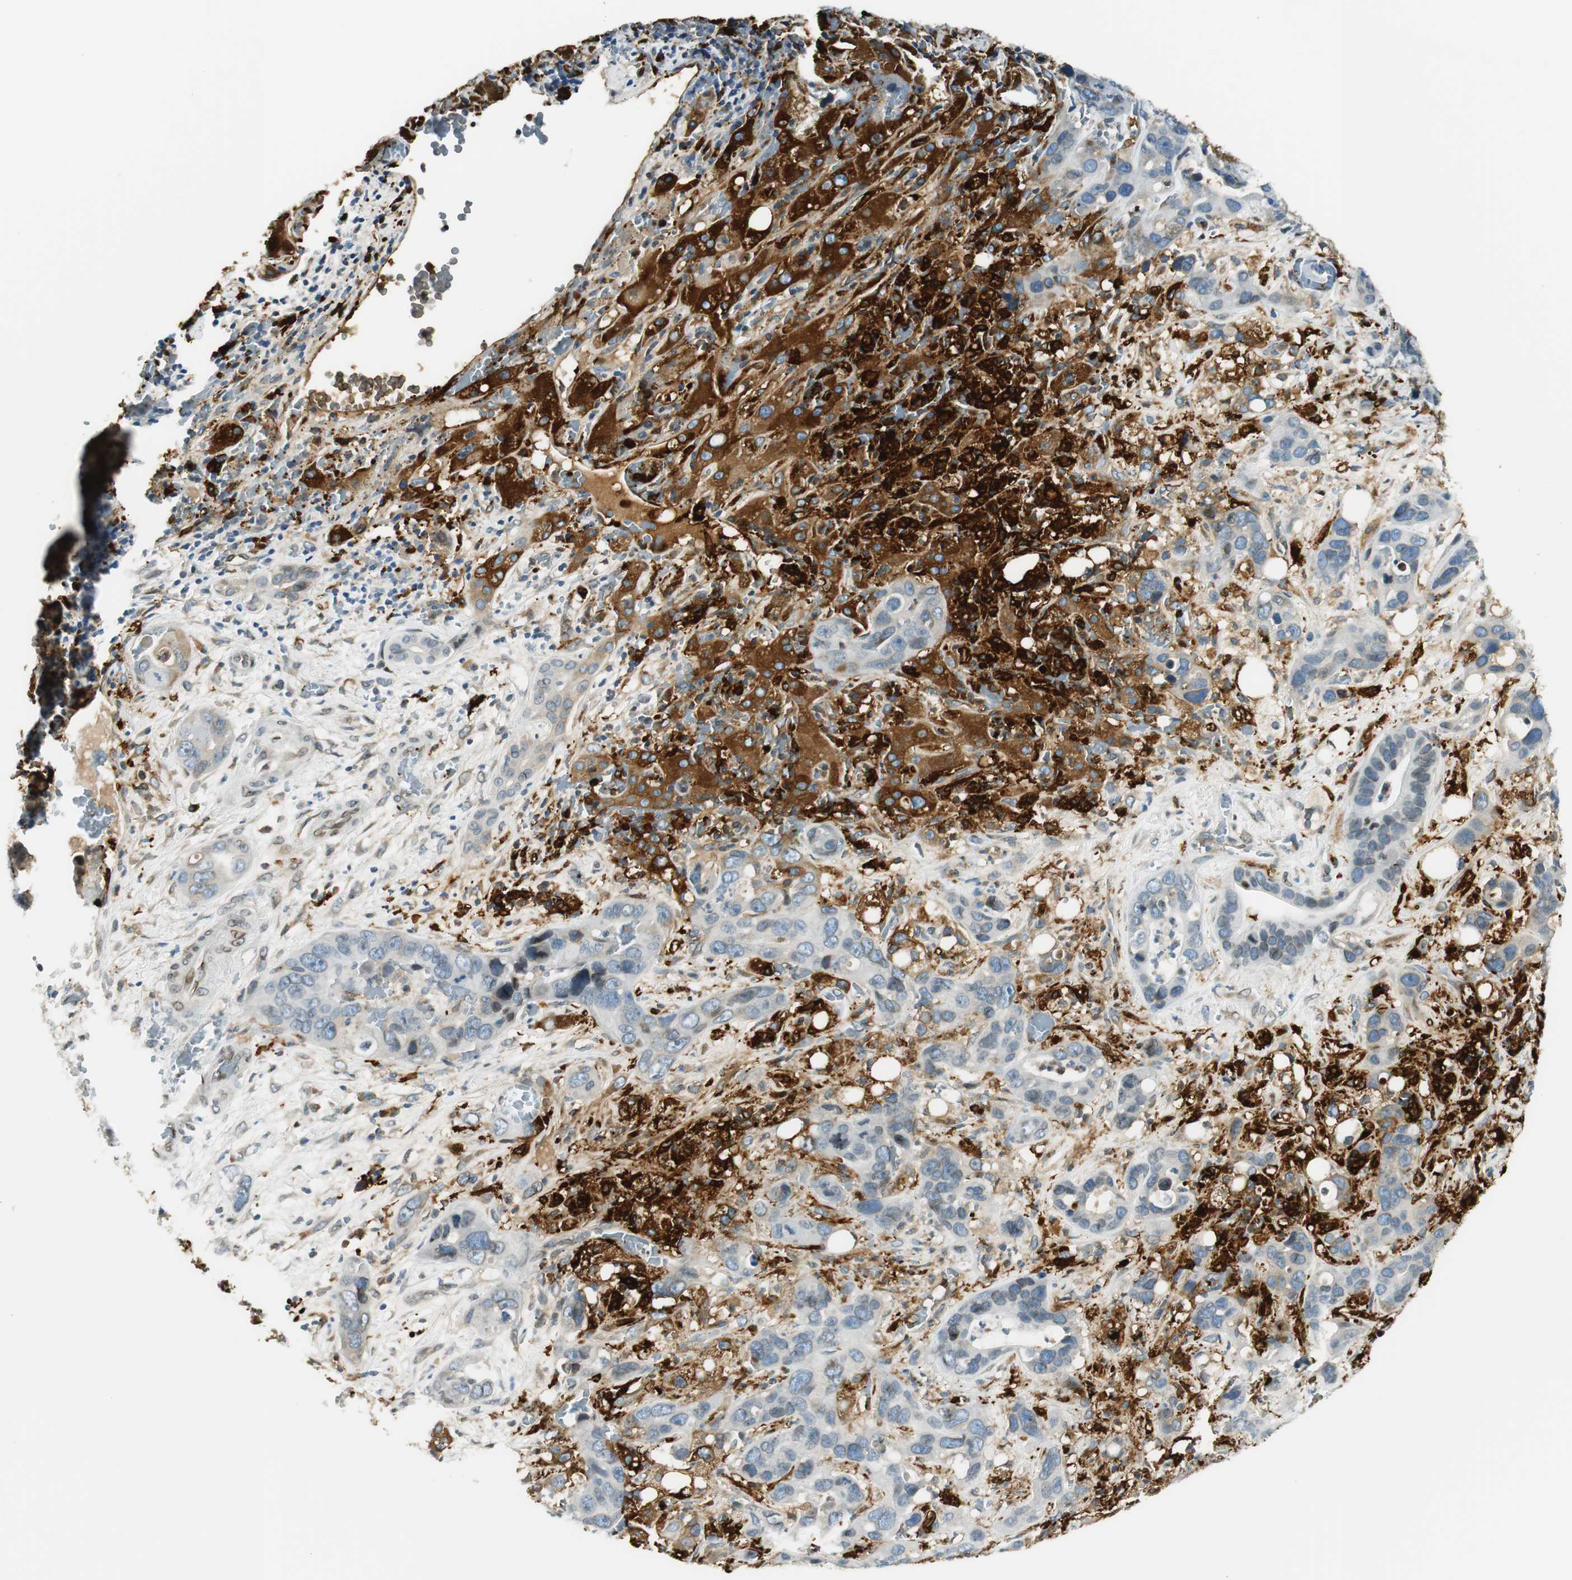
{"staining": {"intensity": "strong", "quantity": "25%-75%", "location": "cytoplasmic/membranous"}, "tissue": "liver cancer", "cell_type": "Tumor cells", "image_type": "cancer", "snomed": [{"axis": "morphology", "description": "Cholangiocarcinoma"}, {"axis": "topography", "description": "Liver"}], "caption": "Human cholangiocarcinoma (liver) stained for a protein (brown) reveals strong cytoplasmic/membranous positive staining in about 25%-75% of tumor cells.", "gene": "TMEM260", "patient": {"sex": "female", "age": 65}}